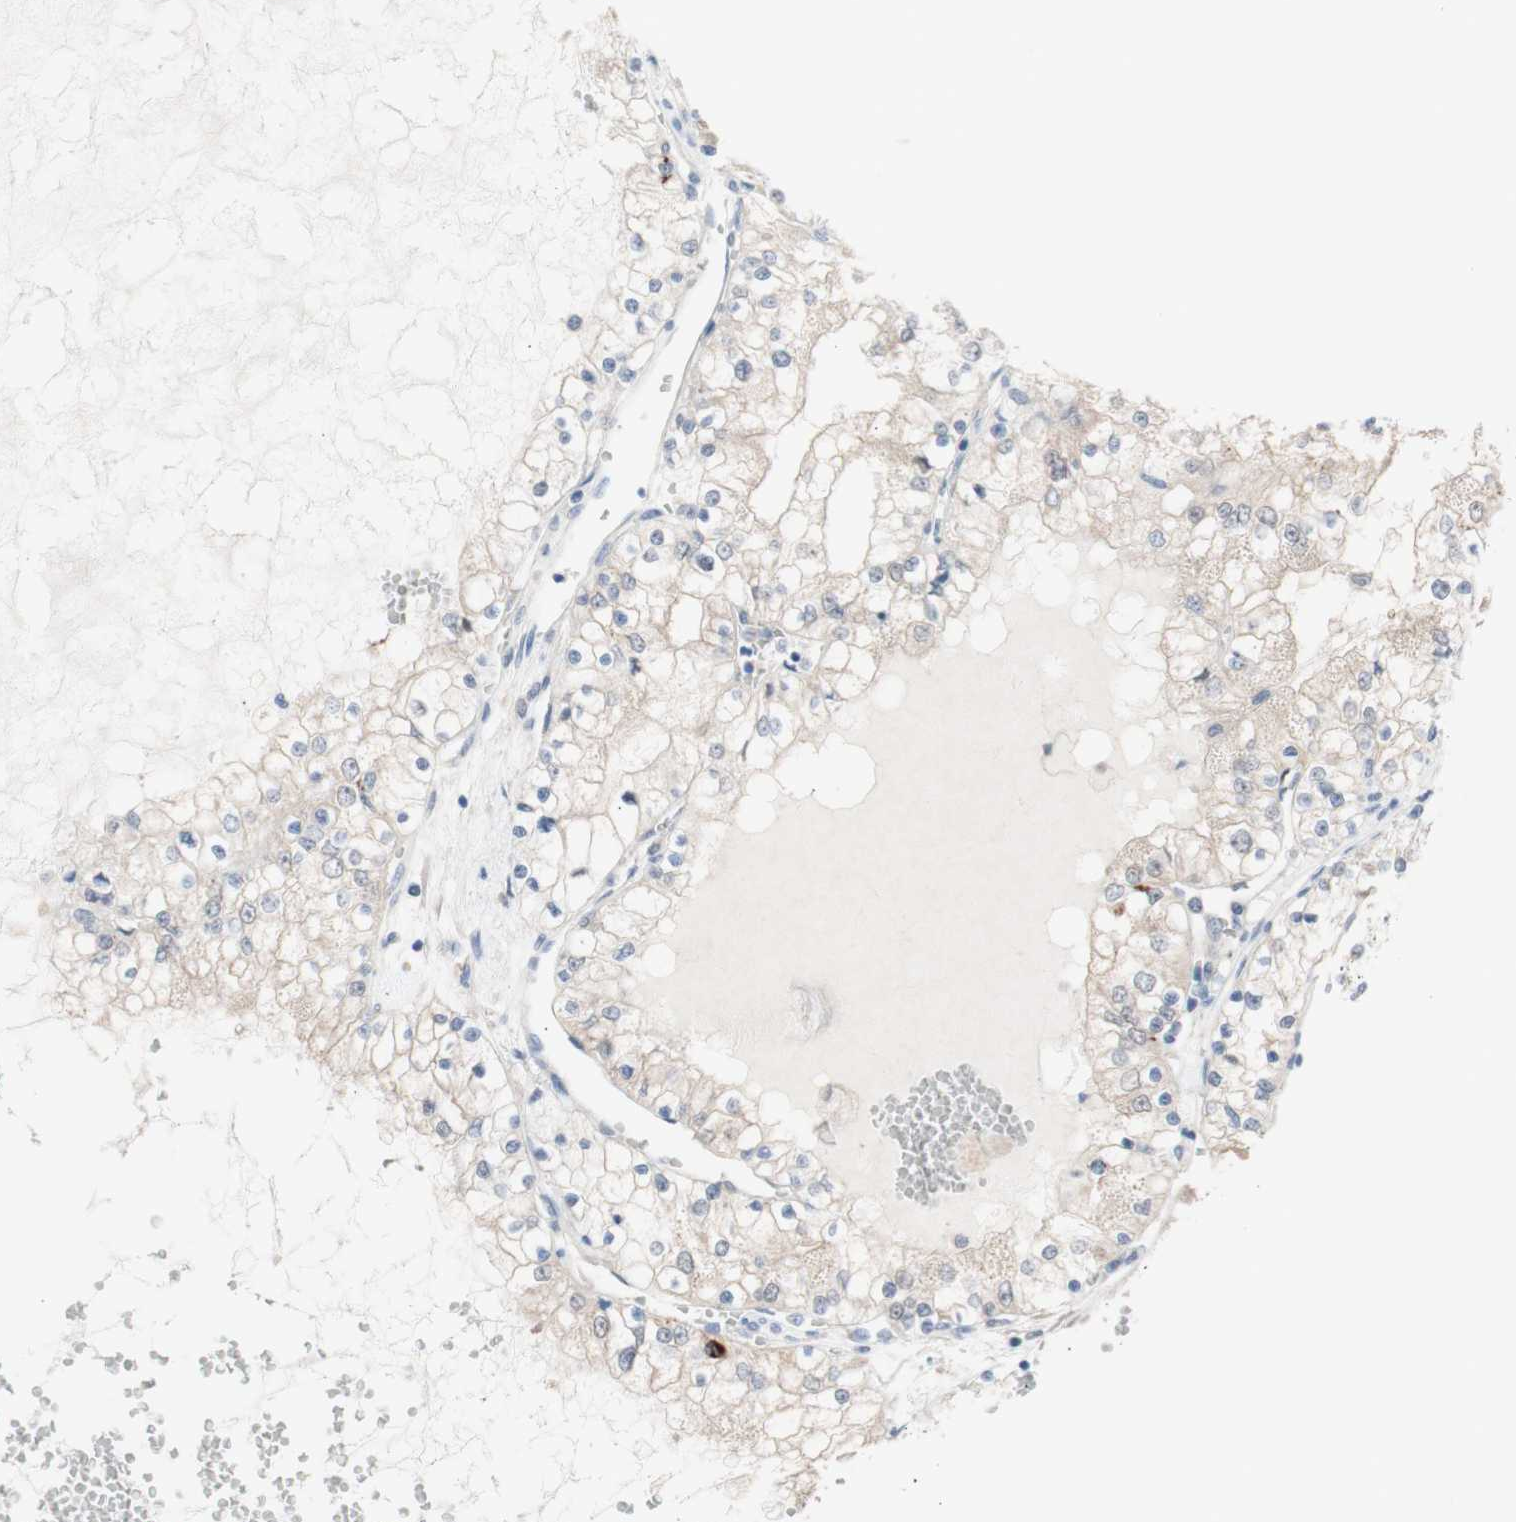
{"staining": {"intensity": "weak", "quantity": "<25%", "location": "cytoplasmic/membranous"}, "tissue": "renal cancer", "cell_type": "Tumor cells", "image_type": "cancer", "snomed": [{"axis": "morphology", "description": "Adenocarcinoma, NOS"}, {"axis": "topography", "description": "Kidney"}], "caption": "Immunohistochemistry (IHC) image of renal cancer stained for a protein (brown), which demonstrates no positivity in tumor cells.", "gene": "PRMT5", "patient": {"sex": "male", "age": 68}}